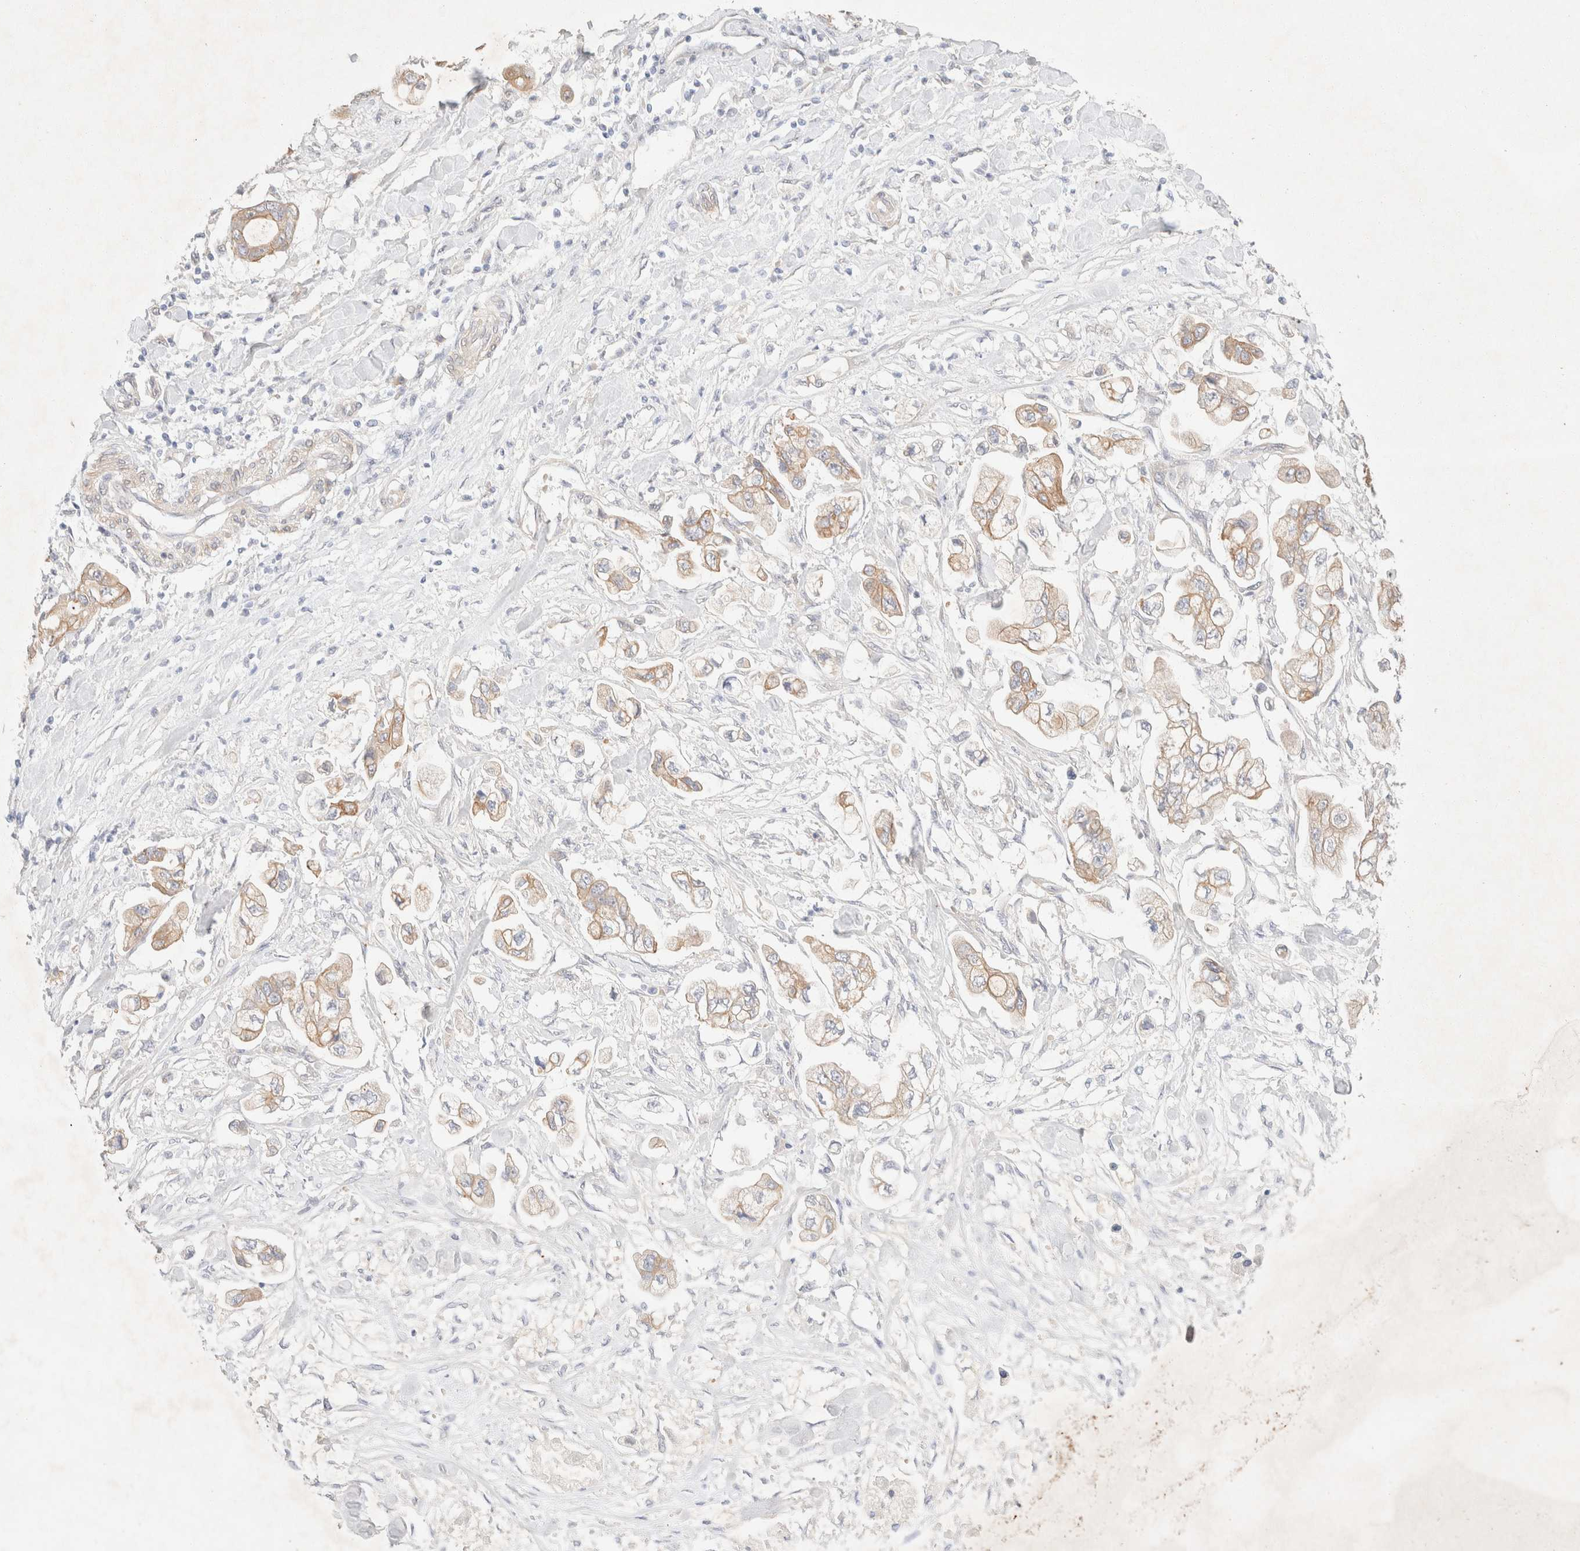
{"staining": {"intensity": "weak", "quantity": ">75%", "location": "cytoplasmic/membranous"}, "tissue": "stomach cancer", "cell_type": "Tumor cells", "image_type": "cancer", "snomed": [{"axis": "morphology", "description": "Normal tissue, NOS"}, {"axis": "morphology", "description": "Adenocarcinoma, NOS"}, {"axis": "topography", "description": "Stomach"}], "caption": "Stomach cancer stained with a brown dye demonstrates weak cytoplasmic/membranous positive staining in approximately >75% of tumor cells.", "gene": "CSNK1E", "patient": {"sex": "male", "age": 62}}